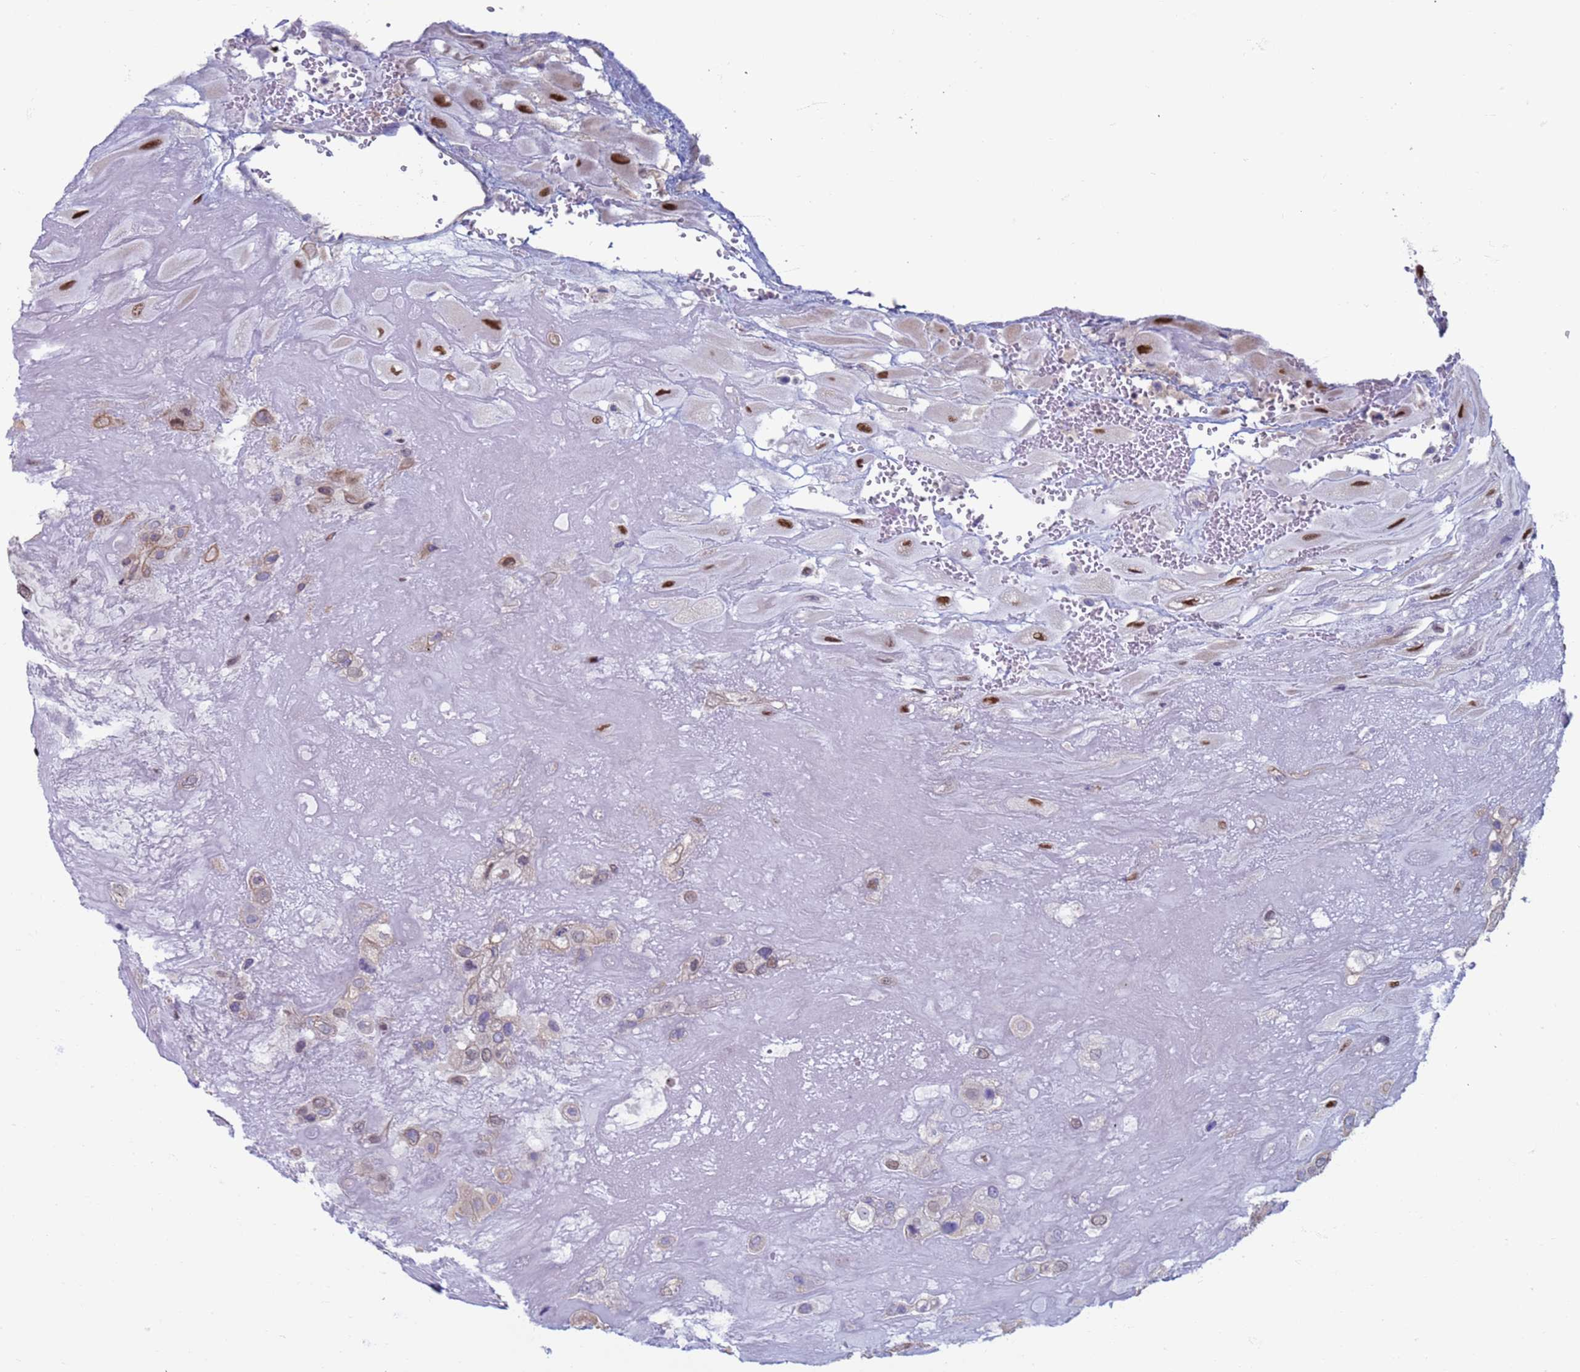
{"staining": {"intensity": "strong", "quantity": "25%-75%", "location": "nuclear"}, "tissue": "placenta", "cell_type": "Decidual cells", "image_type": "normal", "snomed": [{"axis": "morphology", "description": "Normal tissue, NOS"}, {"axis": "topography", "description": "Placenta"}], "caption": "Immunohistochemistry (IHC) micrograph of normal placenta stained for a protein (brown), which displays high levels of strong nuclear staining in about 25%-75% of decidual cells.", "gene": "SAE1", "patient": {"sex": "female", "age": 32}}